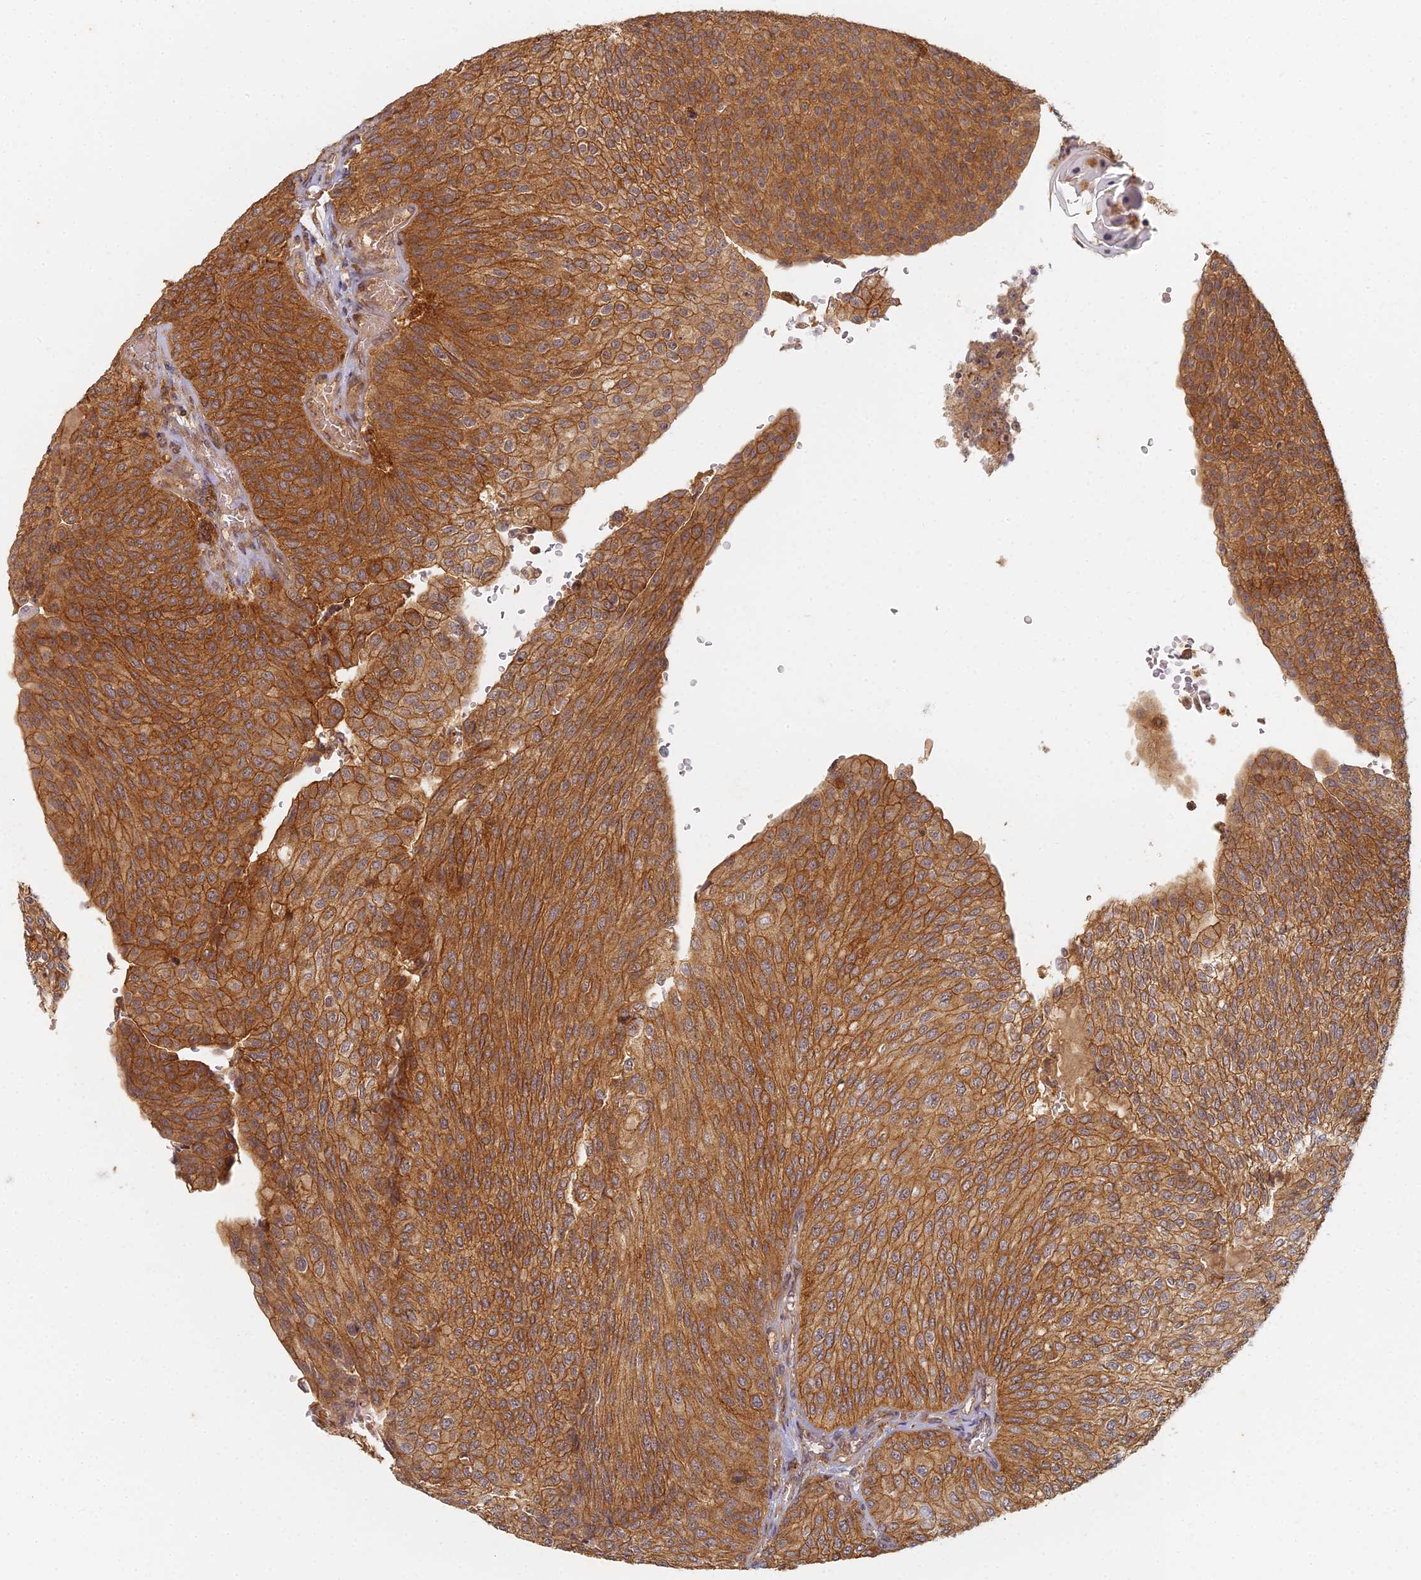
{"staining": {"intensity": "strong", "quantity": ">75%", "location": "cytoplasmic/membranous"}, "tissue": "urothelial cancer", "cell_type": "Tumor cells", "image_type": "cancer", "snomed": [{"axis": "morphology", "description": "Urothelial carcinoma, High grade"}, {"axis": "topography", "description": "Urinary bladder"}], "caption": "Immunohistochemical staining of urothelial carcinoma (high-grade) displays high levels of strong cytoplasmic/membranous protein staining in about >75% of tumor cells.", "gene": "INO80D", "patient": {"sex": "female", "age": 79}}